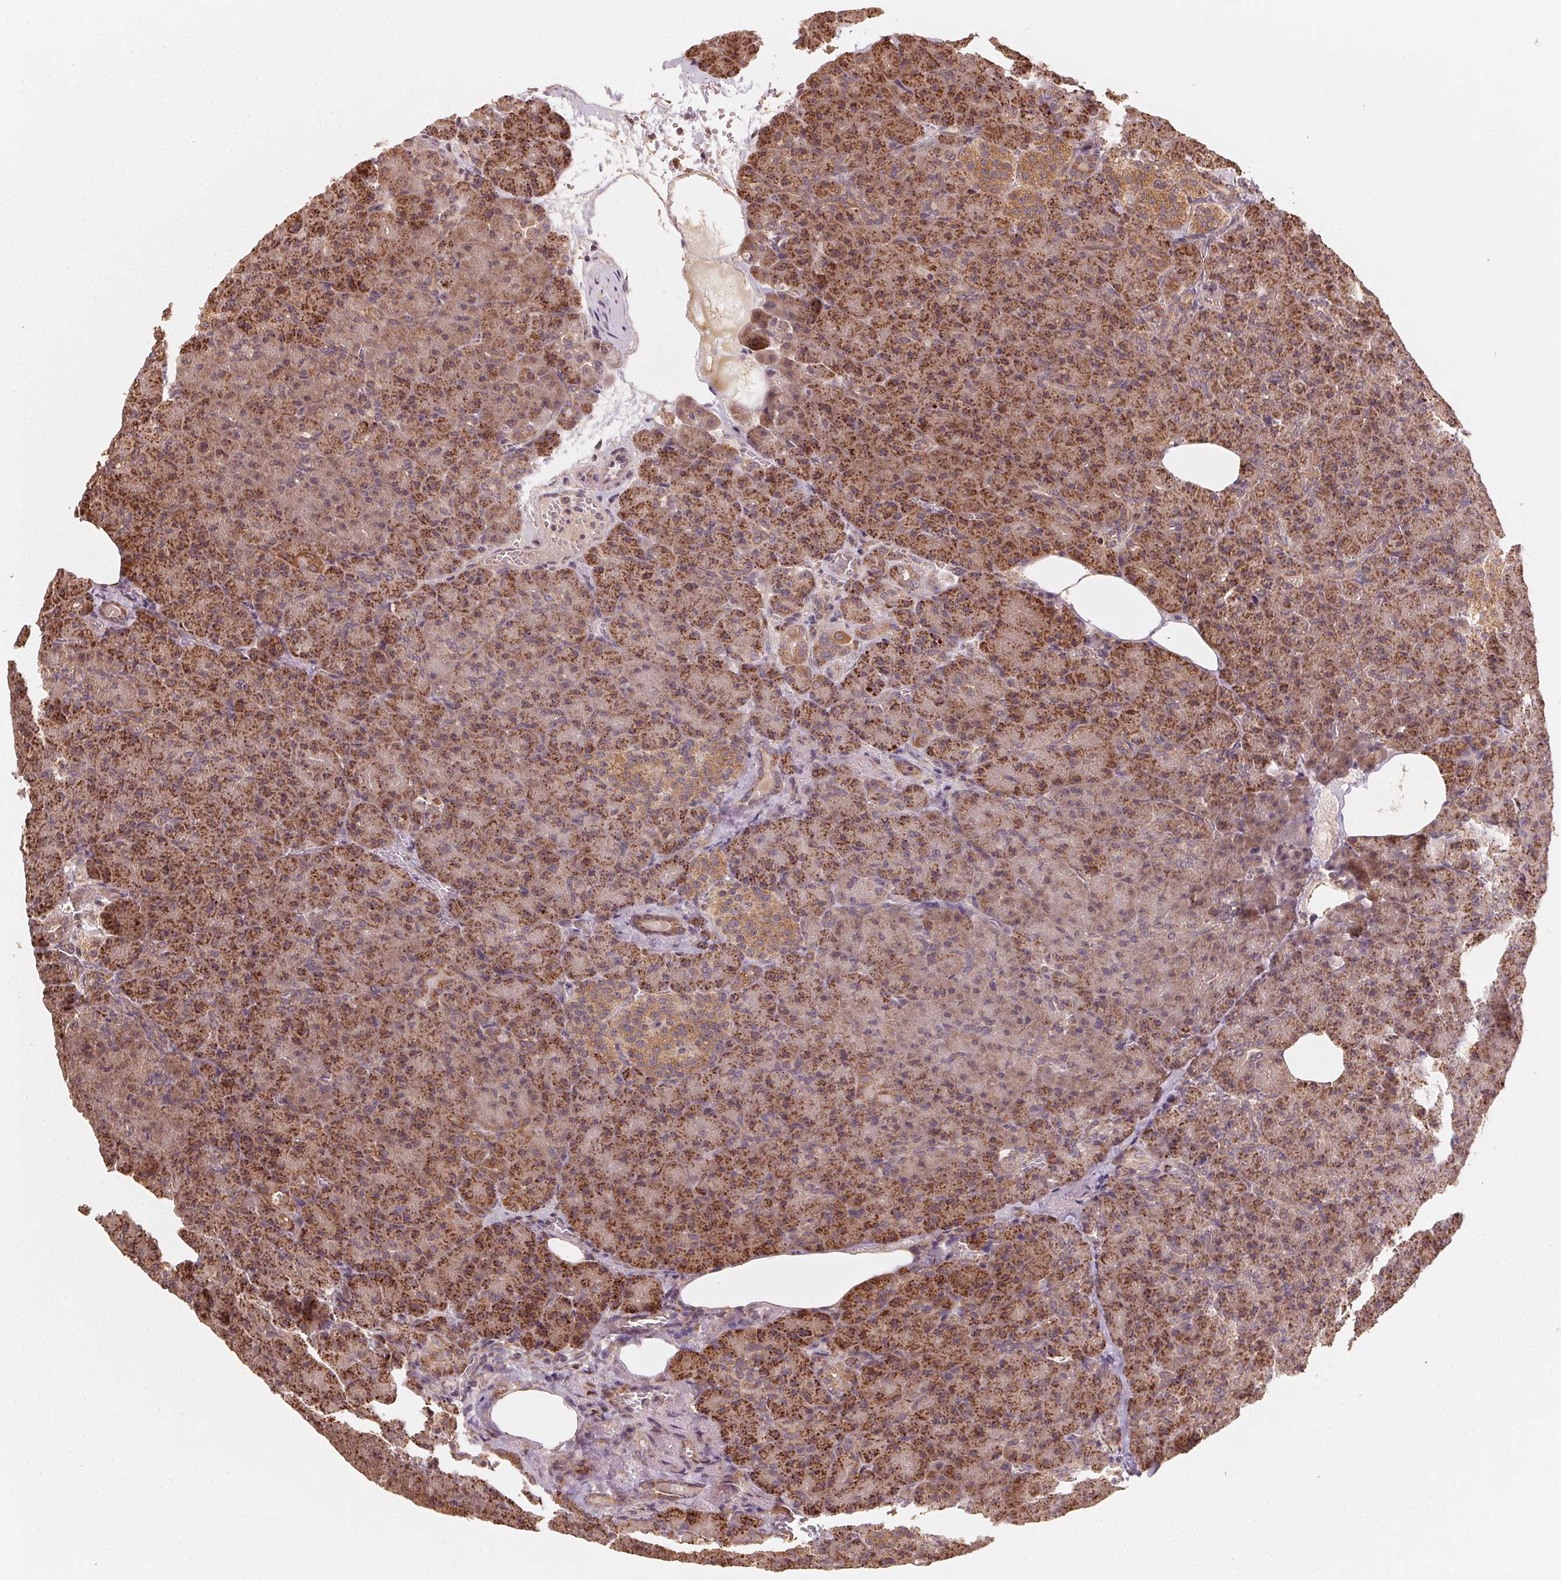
{"staining": {"intensity": "strong", "quantity": ">75%", "location": "cytoplasmic/membranous"}, "tissue": "pancreas", "cell_type": "Exocrine glandular cells", "image_type": "normal", "snomed": [{"axis": "morphology", "description": "Normal tissue, NOS"}, {"axis": "topography", "description": "Pancreas"}], "caption": "A photomicrograph of pancreas stained for a protein shows strong cytoplasmic/membranous brown staining in exocrine glandular cells.", "gene": "WBP2", "patient": {"sex": "female", "age": 74}}